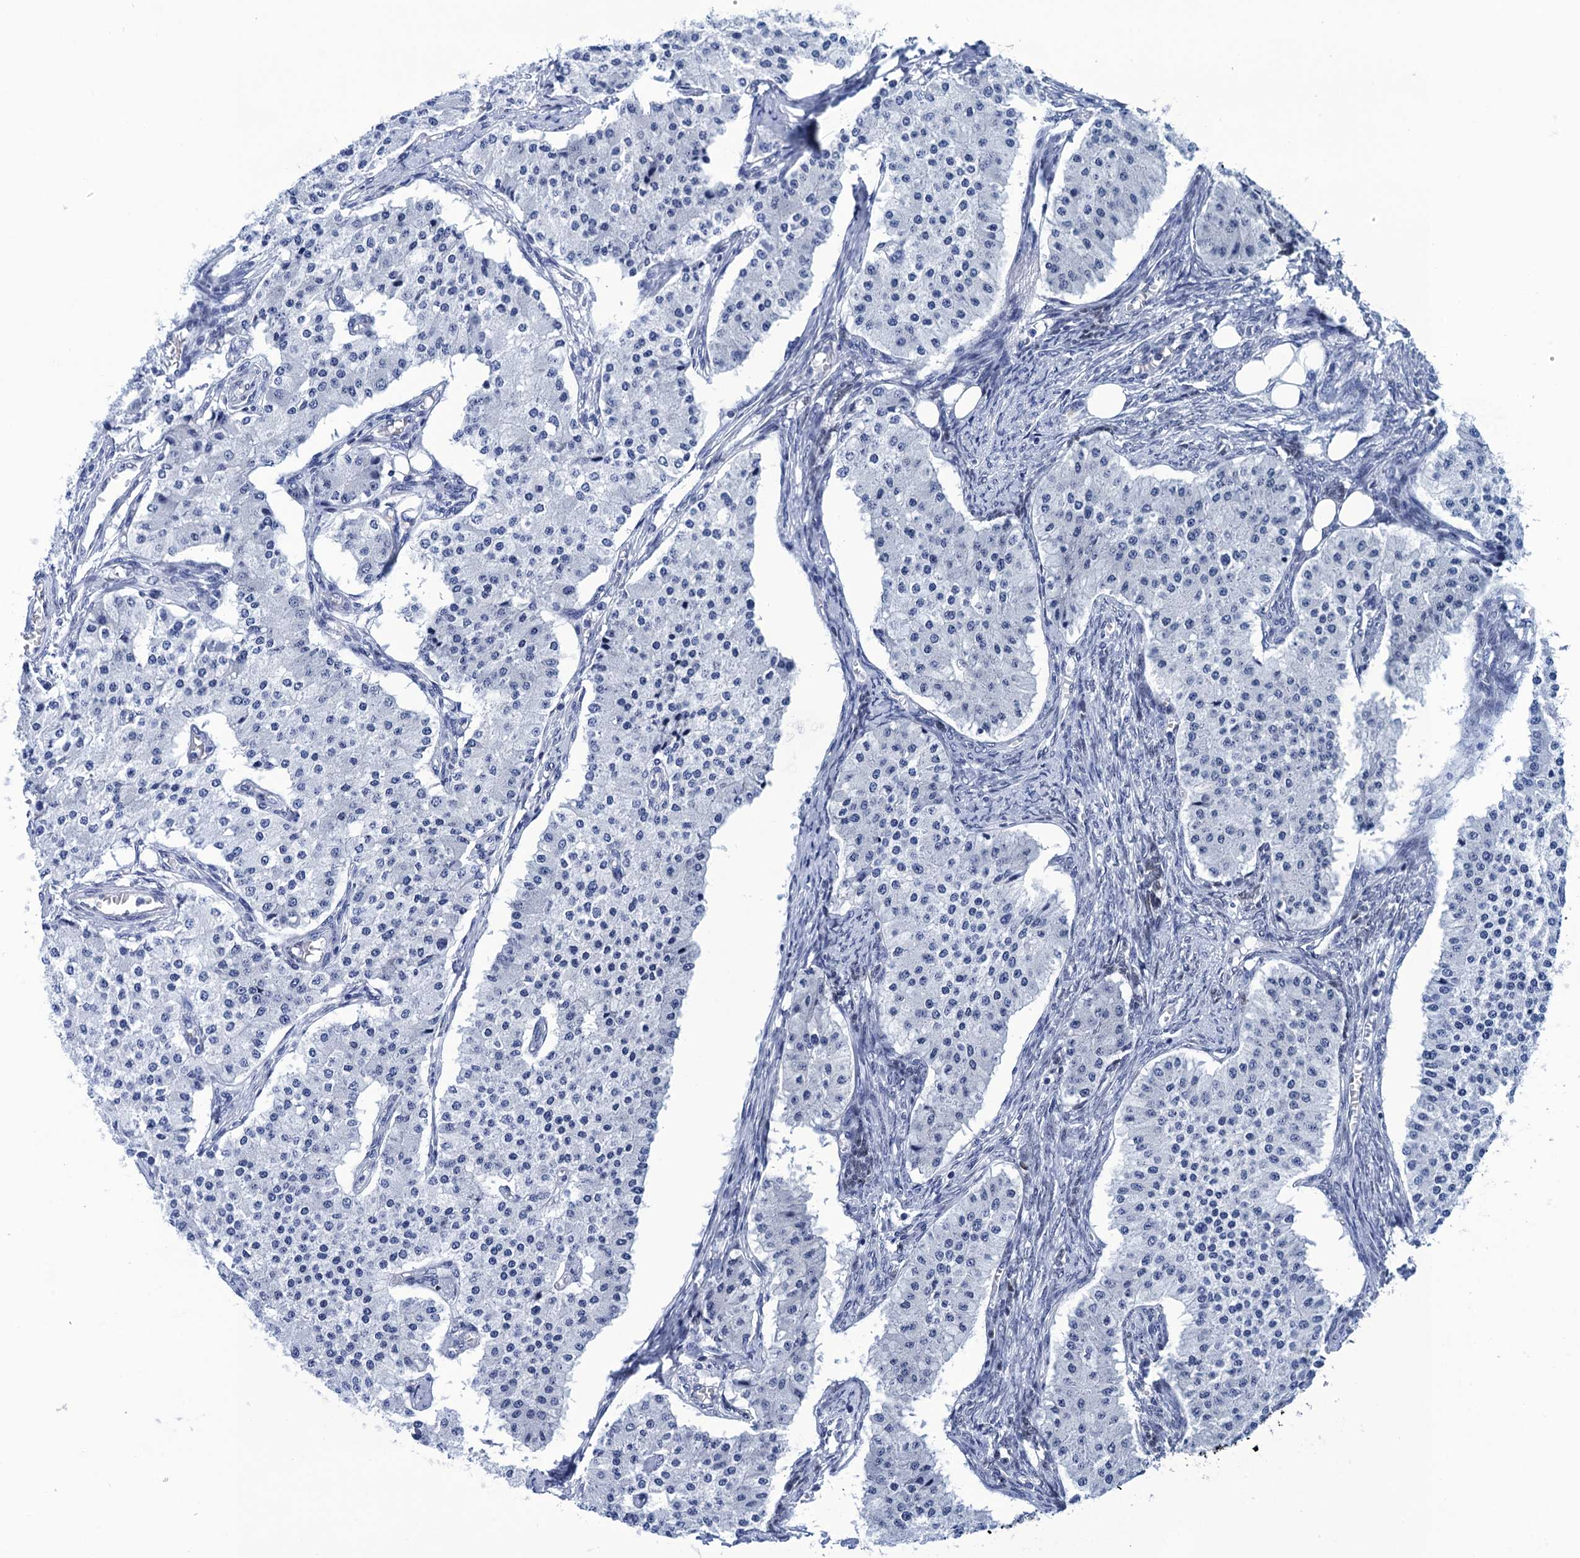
{"staining": {"intensity": "negative", "quantity": "none", "location": "none"}, "tissue": "carcinoid", "cell_type": "Tumor cells", "image_type": "cancer", "snomed": [{"axis": "morphology", "description": "Carcinoid, malignant, NOS"}, {"axis": "topography", "description": "Colon"}], "caption": "Tumor cells are negative for brown protein staining in carcinoid. (Brightfield microscopy of DAB immunohistochemistry at high magnification).", "gene": "METTL25", "patient": {"sex": "female", "age": 52}}